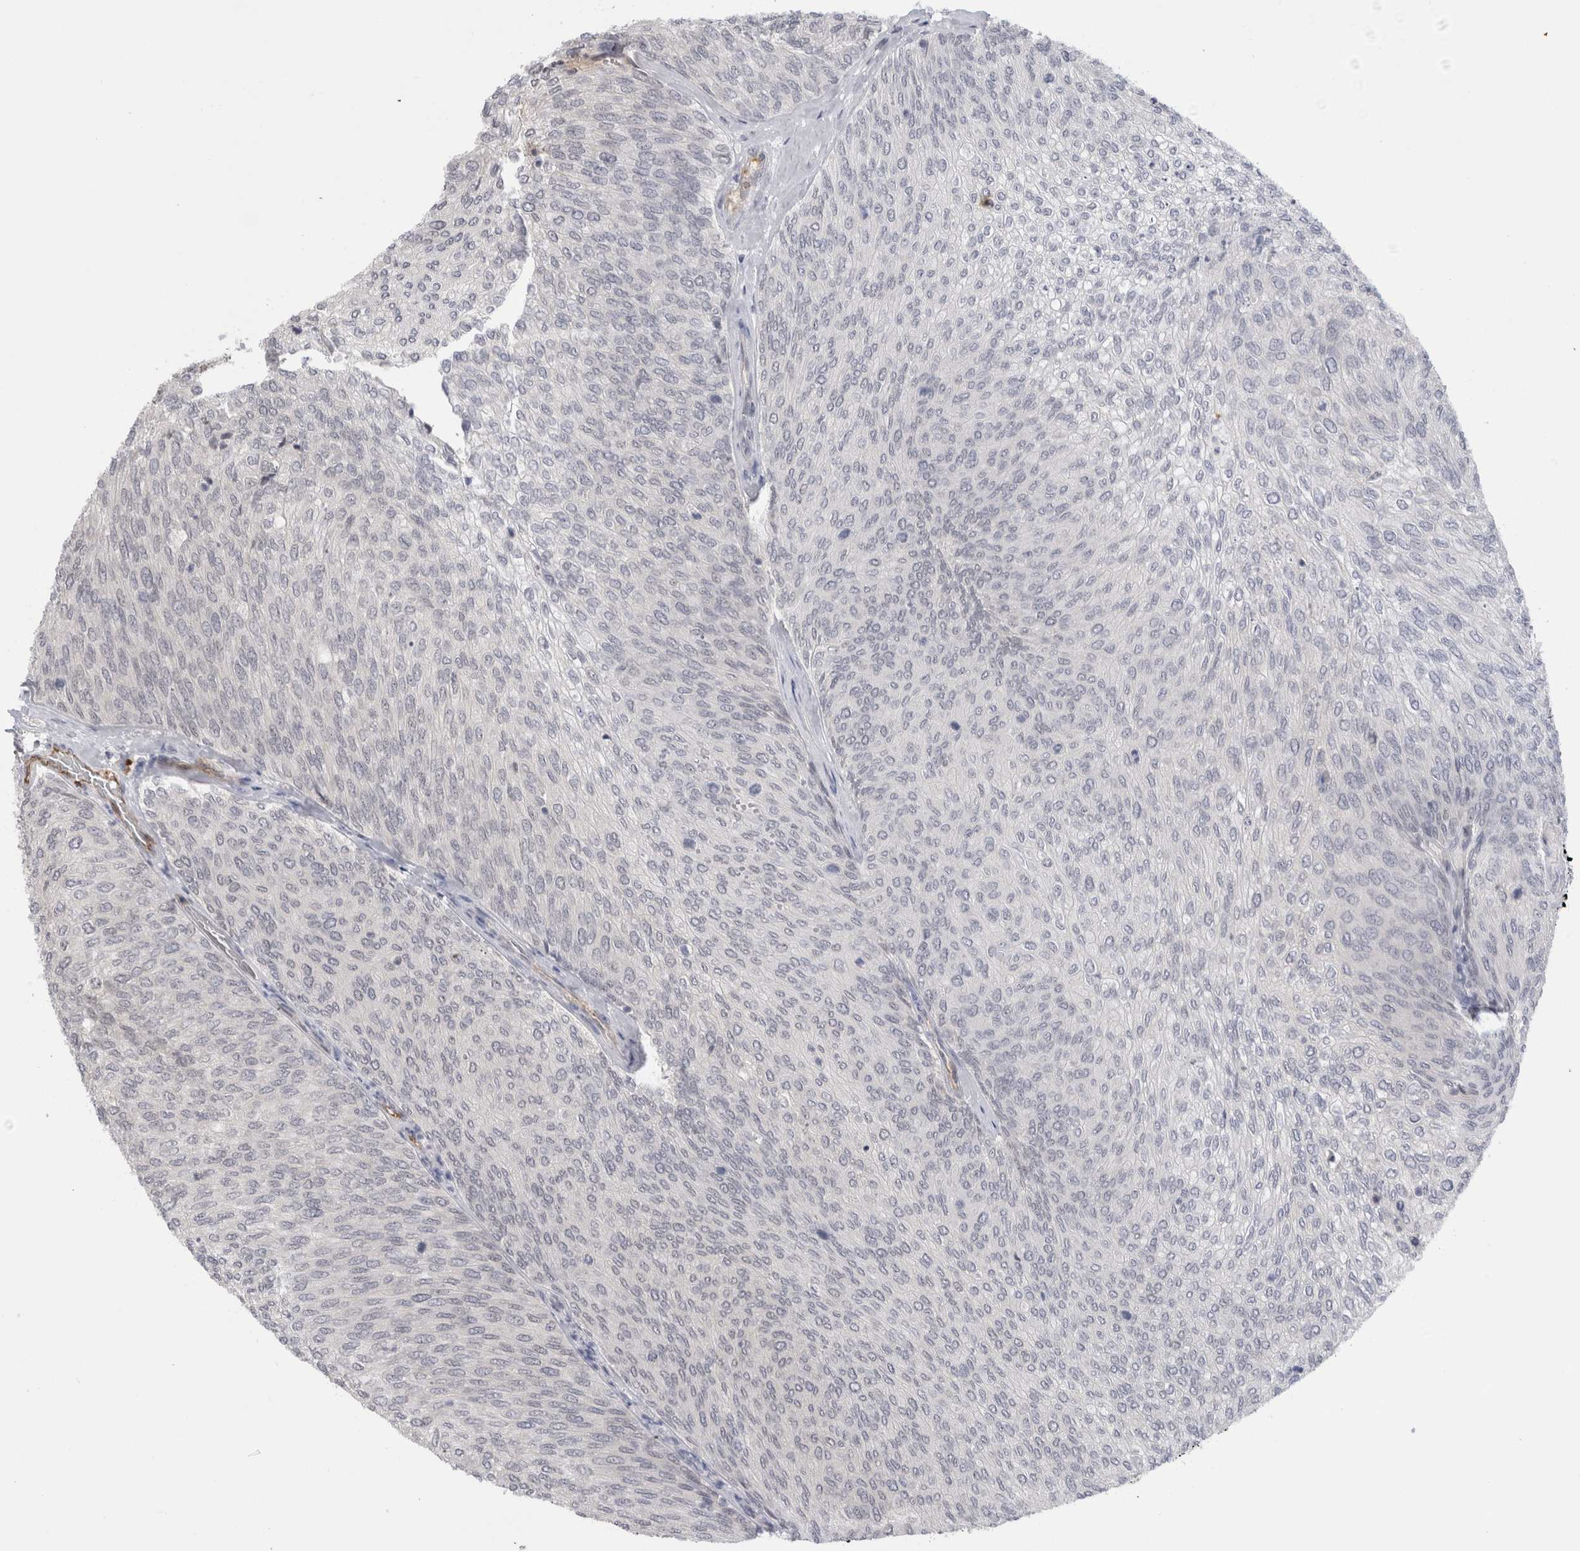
{"staining": {"intensity": "negative", "quantity": "none", "location": "none"}, "tissue": "urothelial cancer", "cell_type": "Tumor cells", "image_type": "cancer", "snomed": [{"axis": "morphology", "description": "Urothelial carcinoma, Low grade"}, {"axis": "topography", "description": "Urinary bladder"}], "caption": "The immunohistochemistry (IHC) photomicrograph has no significant positivity in tumor cells of urothelial carcinoma (low-grade) tissue.", "gene": "ZNF24", "patient": {"sex": "female", "age": 79}}